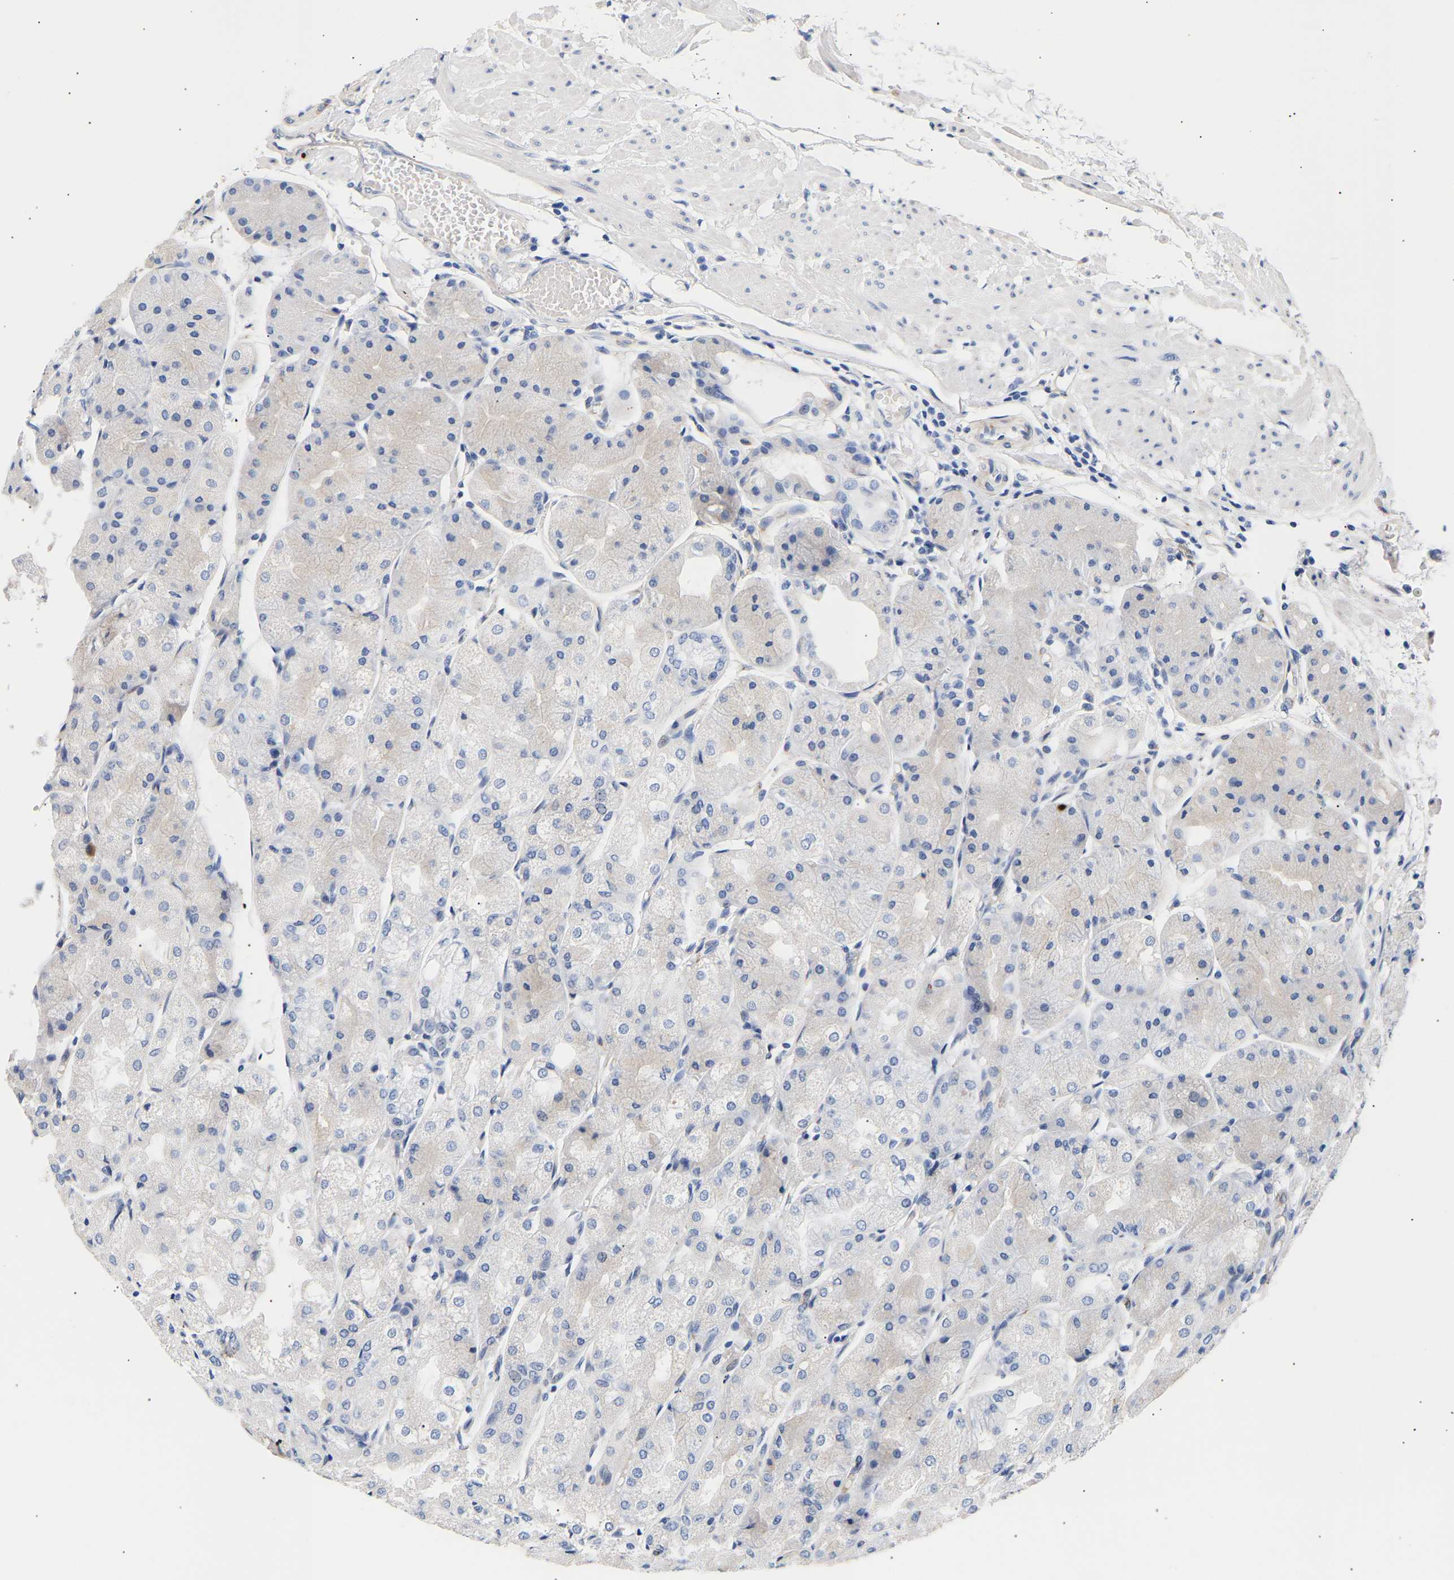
{"staining": {"intensity": "weak", "quantity": "<25%", "location": "cytoplasmic/membranous"}, "tissue": "stomach", "cell_type": "Glandular cells", "image_type": "normal", "snomed": [{"axis": "morphology", "description": "Normal tissue, NOS"}, {"axis": "topography", "description": "Stomach, upper"}], "caption": "Immunohistochemical staining of unremarkable human stomach exhibits no significant expression in glandular cells. The staining is performed using DAB brown chromogen with nuclei counter-stained in using hematoxylin.", "gene": "IGFBP7", "patient": {"sex": "male", "age": 72}}